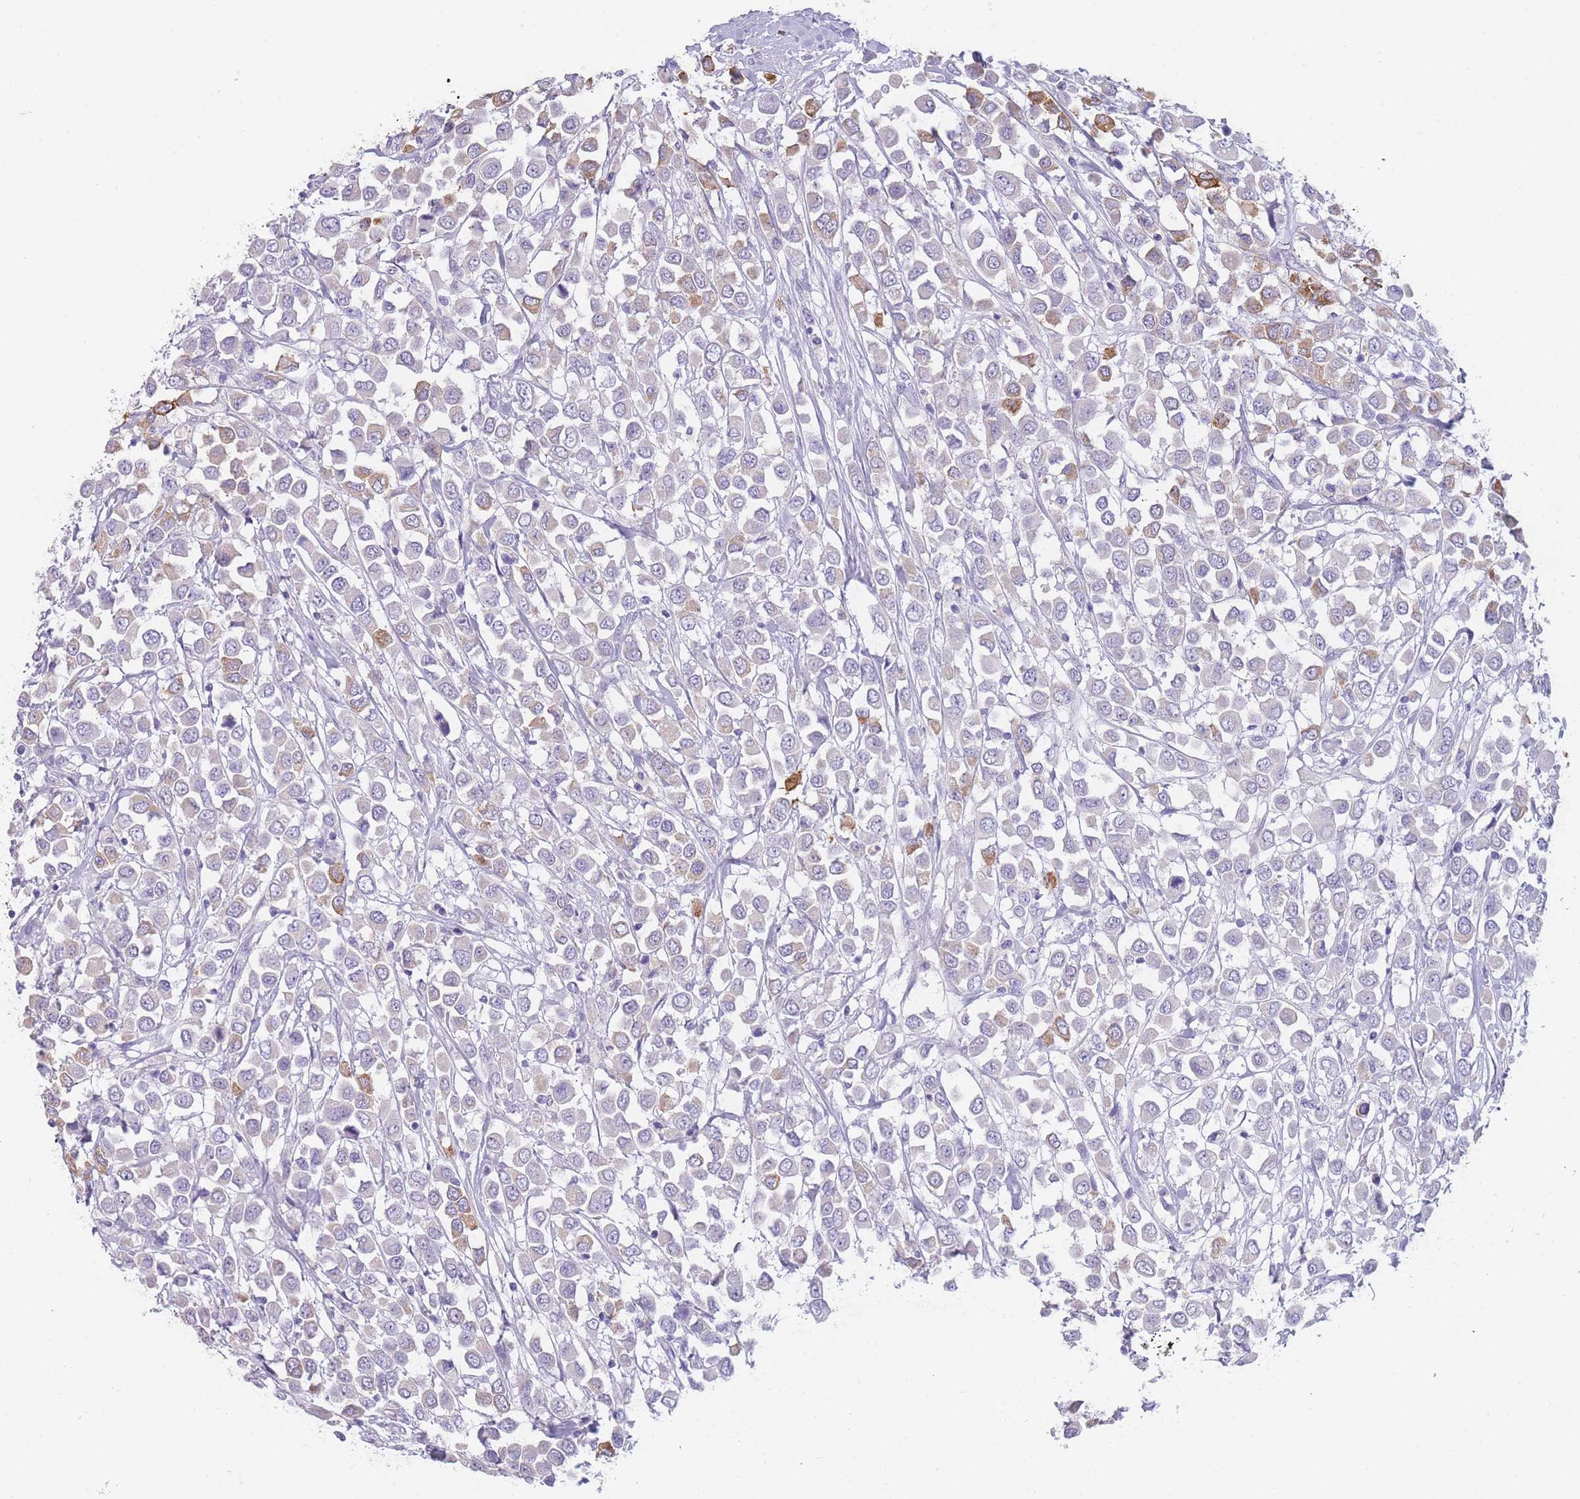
{"staining": {"intensity": "moderate", "quantity": "<25%", "location": "cytoplasmic/membranous"}, "tissue": "breast cancer", "cell_type": "Tumor cells", "image_type": "cancer", "snomed": [{"axis": "morphology", "description": "Duct carcinoma"}, {"axis": "topography", "description": "Breast"}], "caption": "High-magnification brightfield microscopy of breast cancer stained with DAB (brown) and counterstained with hematoxylin (blue). tumor cells exhibit moderate cytoplasmic/membranous staining is seen in approximately<25% of cells.", "gene": "ZNF627", "patient": {"sex": "female", "age": 61}}